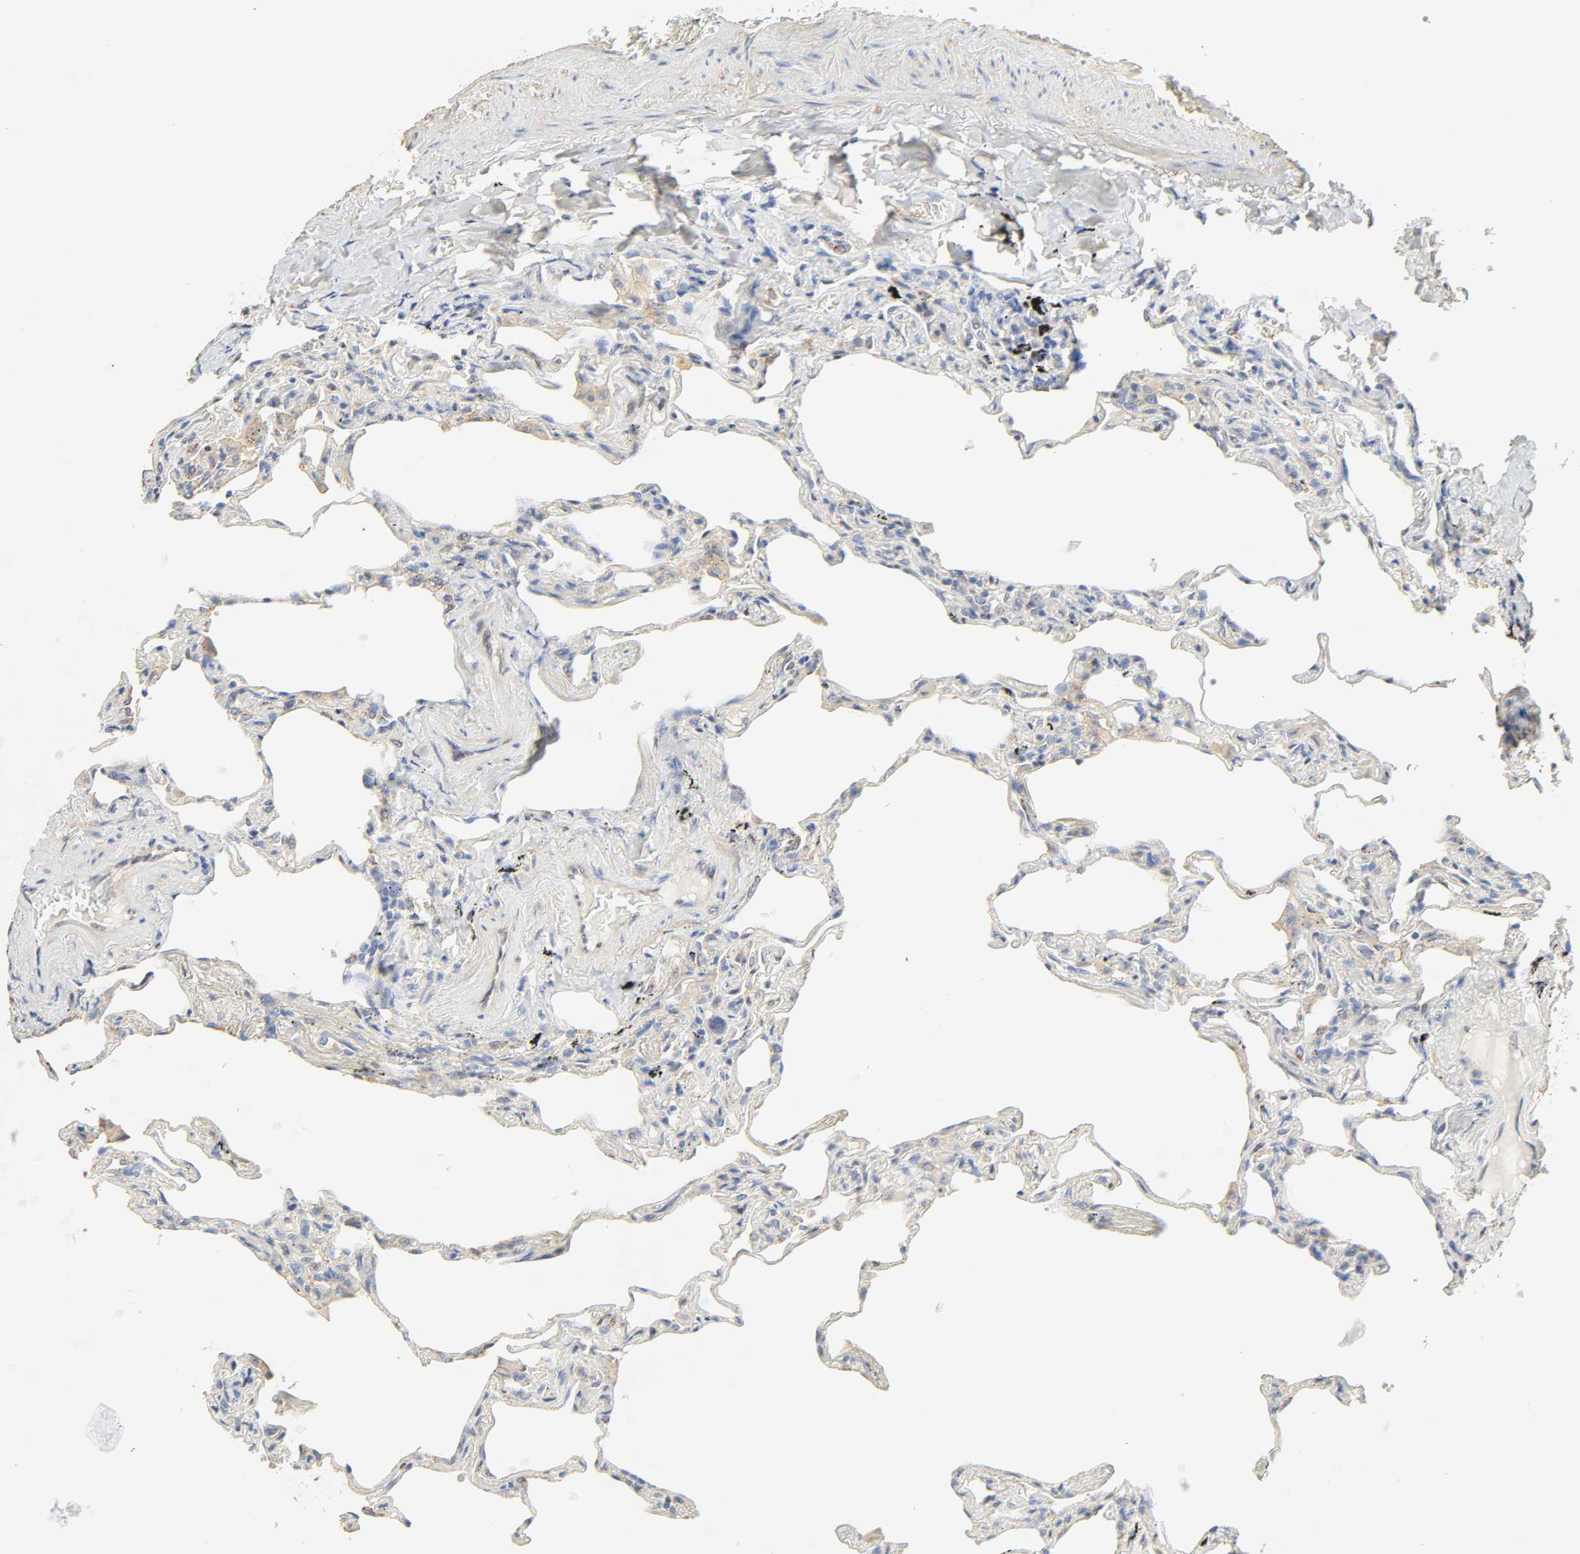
{"staining": {"intensity": "negative", "quantity": "none", "location": "none"}, "tissue": "lung", "cell_type": "Alveolar cells", "image_type": "normal", "snomed": [{"axis": "morphology", "description": "Normal tissue, NOS"}, {"axis": "morphology", "description": "Inflammation, NOS"}, {"axis": "topography", "description": "Lung"}], "caption": "Benign lung was stained to show a protein in brown. There is no significant staining in alveolar cells.", "gene": "BORCS8", "patient": {"sex": "male", "age": 69}}